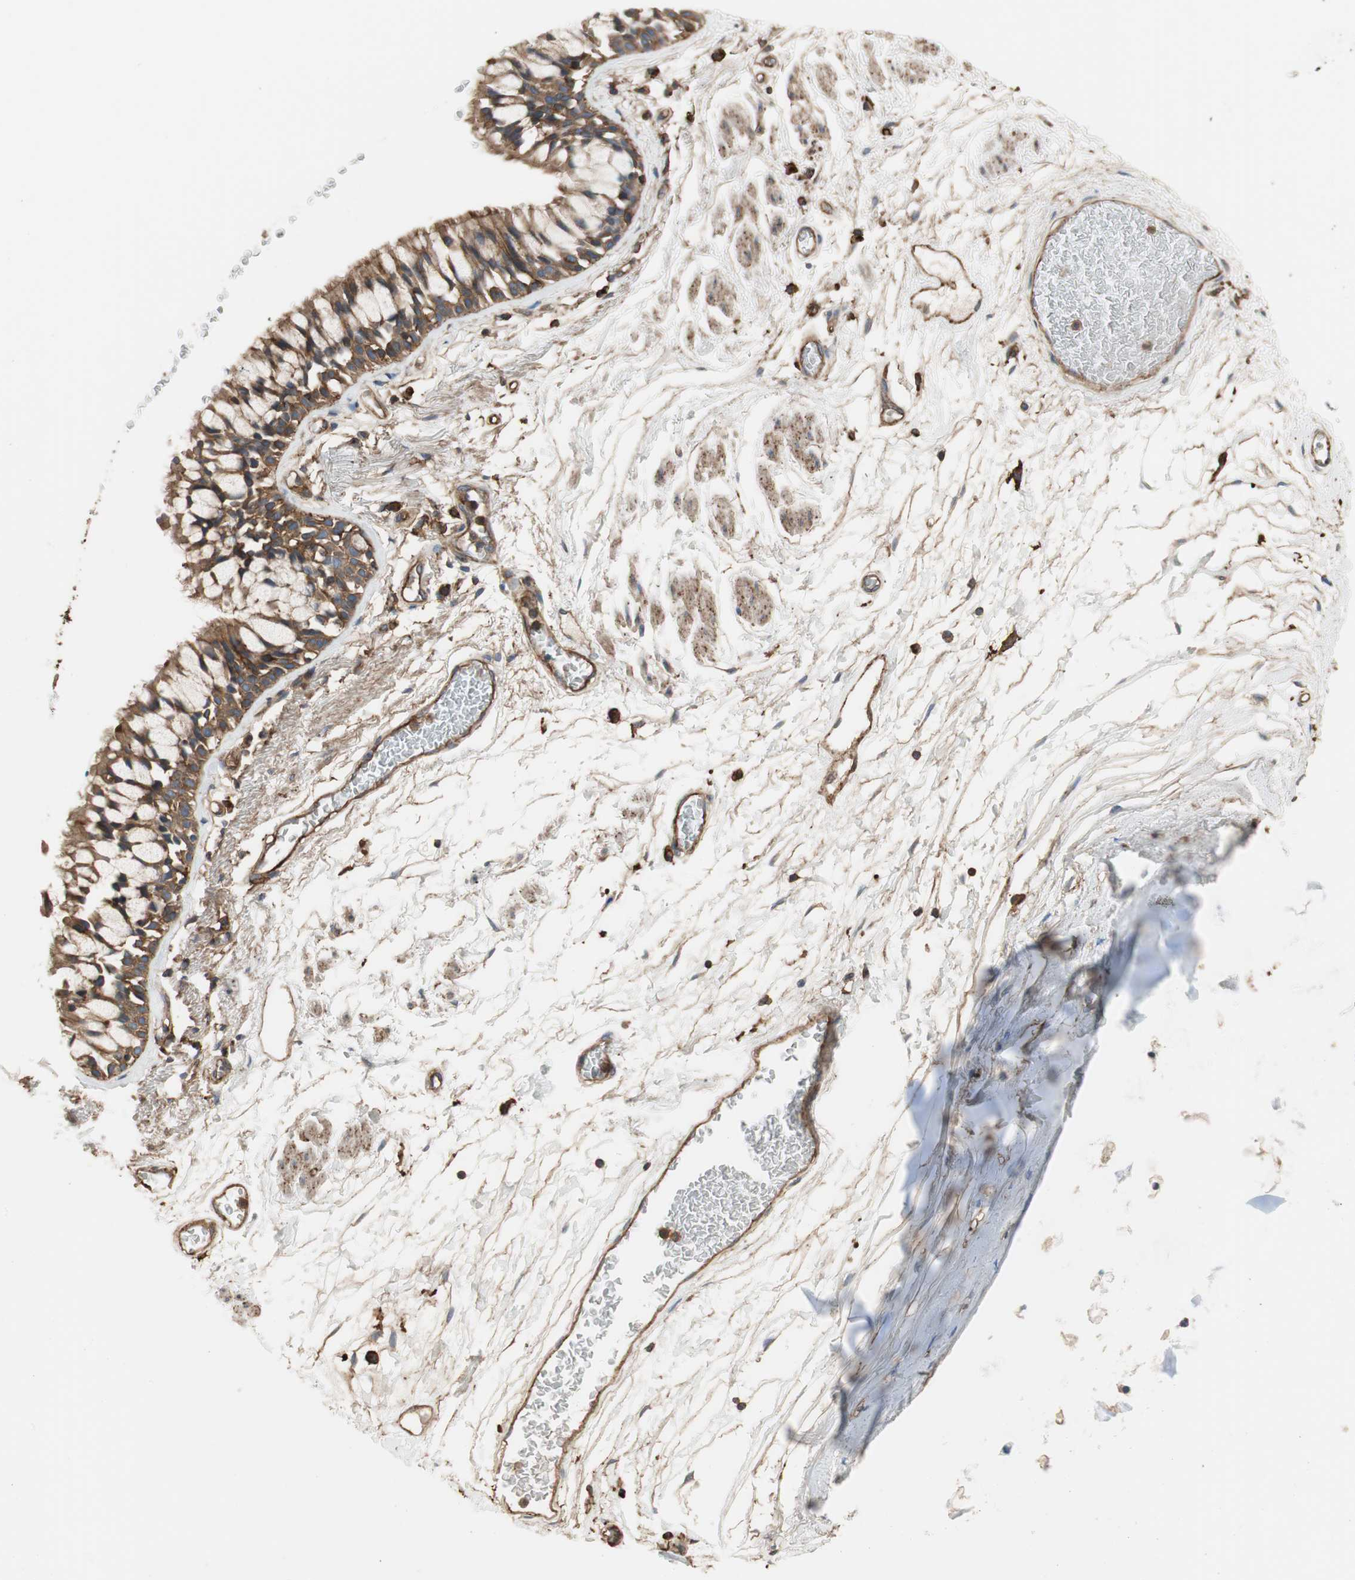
{"staining": {"intensity": "moderate", "quantity": ">75%", "location": "cytoplasmic/membranous"}, "tissue": "bronchus", "cell_type": "Respiratory epithelial cells", "image_type": "normal", "snomed": [{"axis": "morphology", "description": "Normal tissue, NOS"}, {"axis": "topography", "description": "Bronchus"}], "caption": "A medium amount of moderate cytoplasmic/membranous staining is present in about >75% of respiratory epithelial cells in benign bronchus.", "gene": "IL1RL1", "patient": {"sex": "male", "age": 66}}